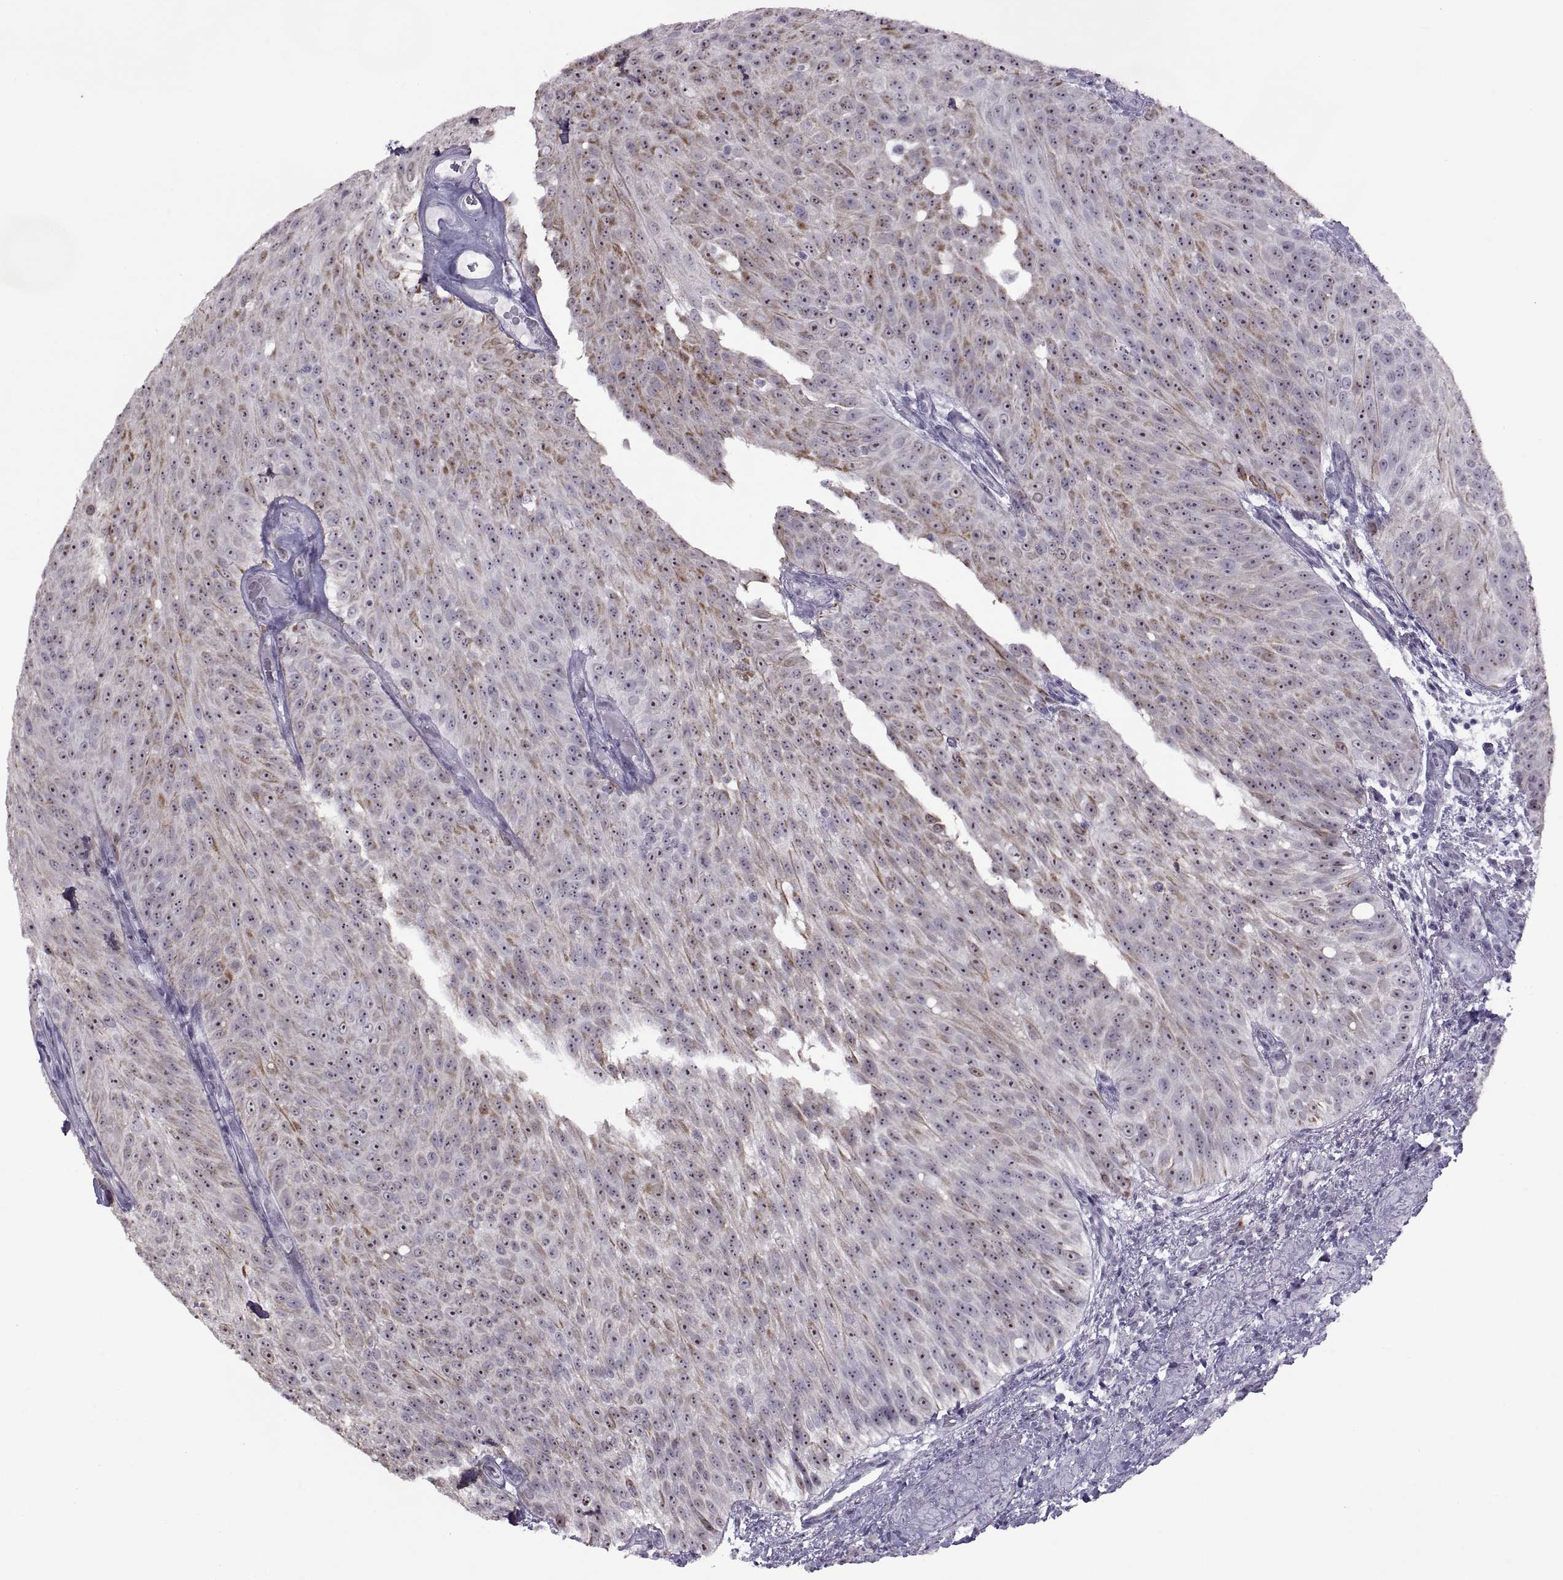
{"staining": {"intensity": "moderate", "quantity": "25%-75%", "location": "cytoplasmic/membranous"}, "tissue": "urothelial cancer", "cell_type": "Tumor cells", "image_type": "cancer", "snomed": [{"axis": "morphology", "description": "Urothelial carcinoma, Low grade"}, {"axis": "topography", "description": "Urinary bladder"}], "caption": "Human urothelial cancer stained for a protein (brown) reveals moderate cytoplasmic/membranous positive expression in about 25%-75% of tumor cells.", "gene": "ASIC2", "patient": {"sex": "male", "age": 78}}